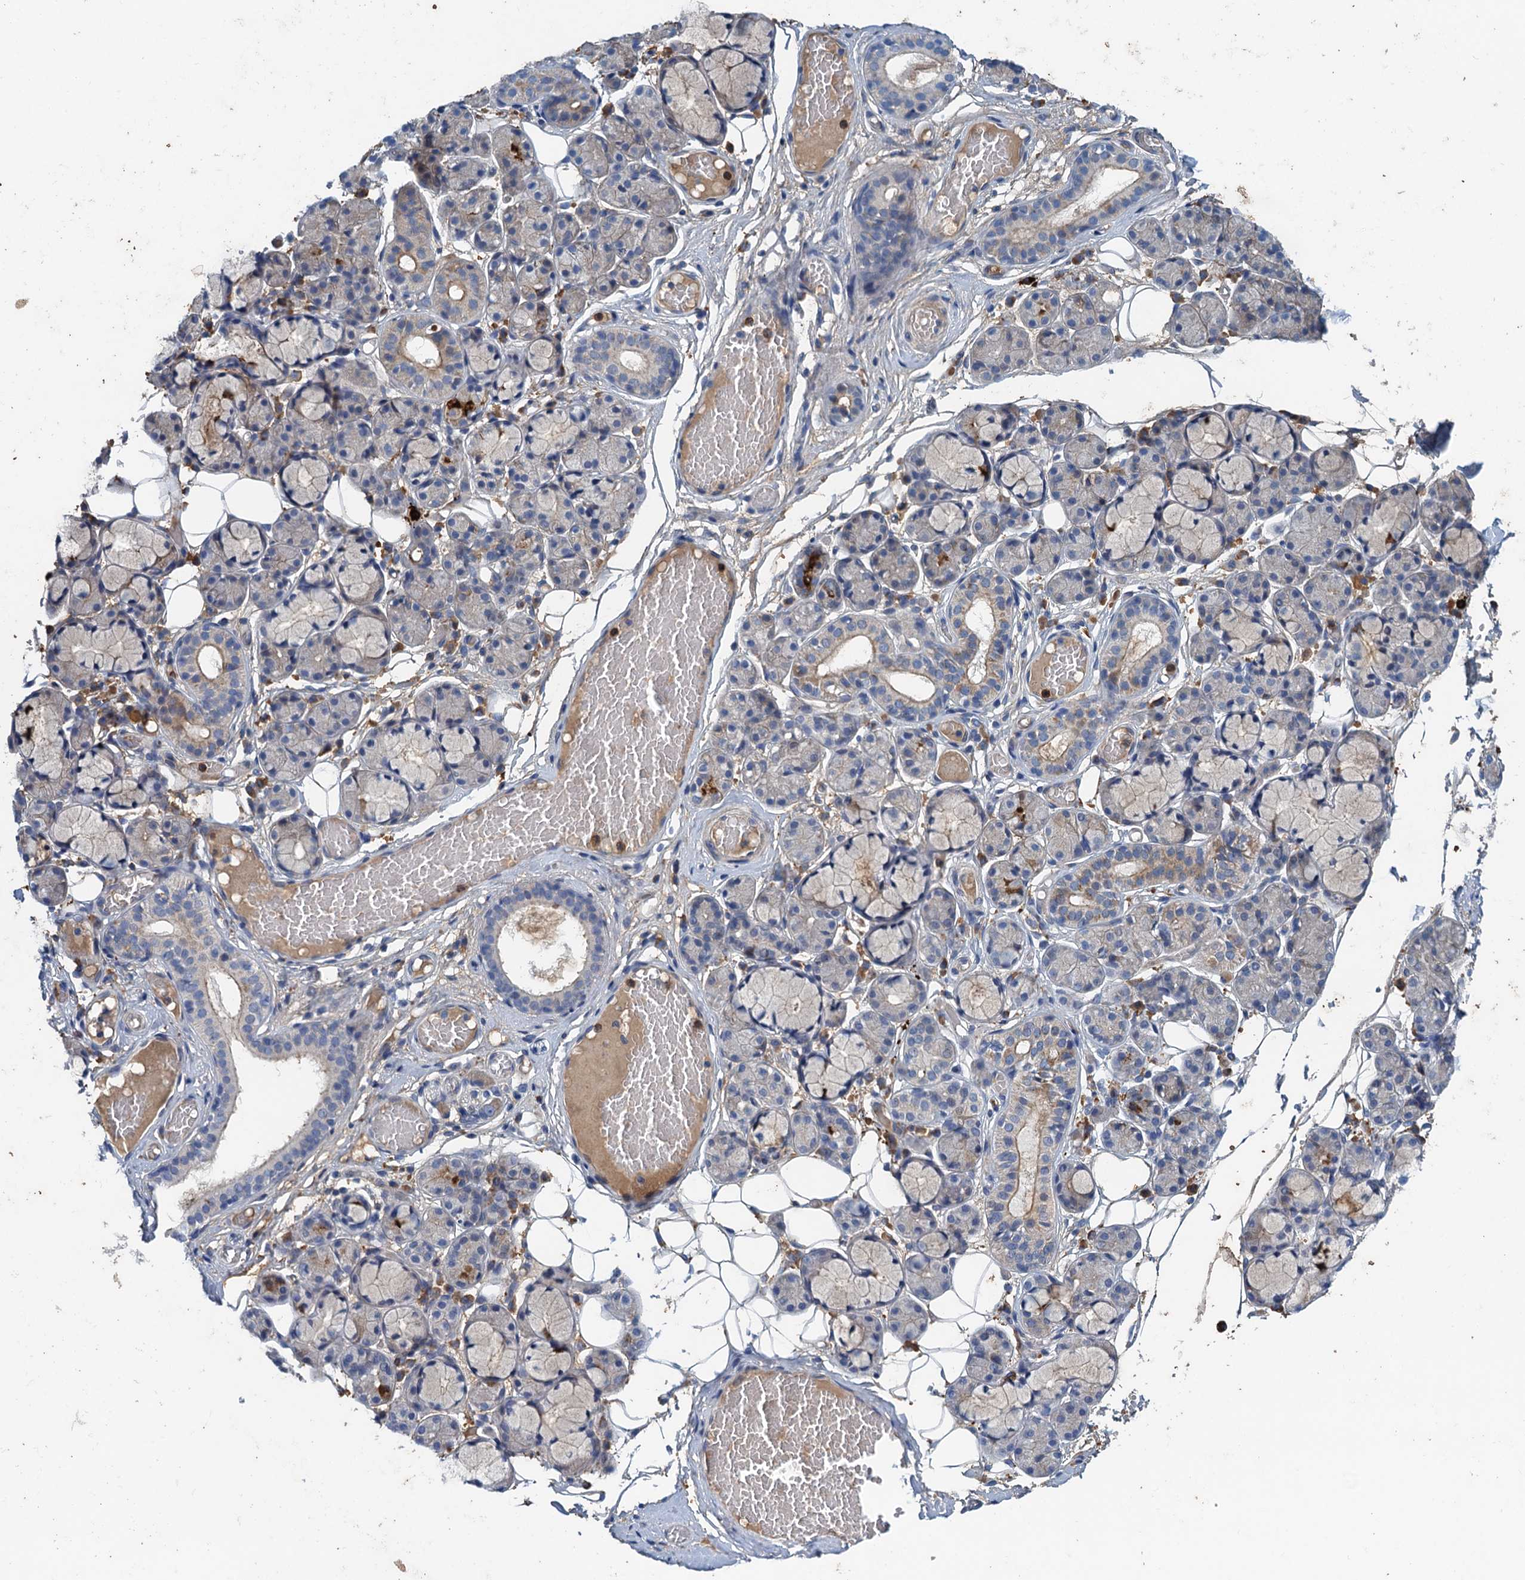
{"staining": {"intensity": "weak", "quantity": "<25%", "location": "cytoplasmic/membranous"}, "tissue": "salivary gland", "cell_type": "Glandular cells", "image_type": "normal", "snomed": [{"axis": "morphology", "description": "Normal tissue, NOS"}, {"axis": "topography", "description": "Salivary gland"}], "caption": "Protein analysis of normal salivary gland exhibits no significant positivity in glandular cells. The staining was performed using DAB to visualize the protein expression in brown, while the nuclei were stained in blue with hematoxylin (Magnification: 20x).", "gene": "TPCN1", "patient": {"sex": "male", "age": 63}}